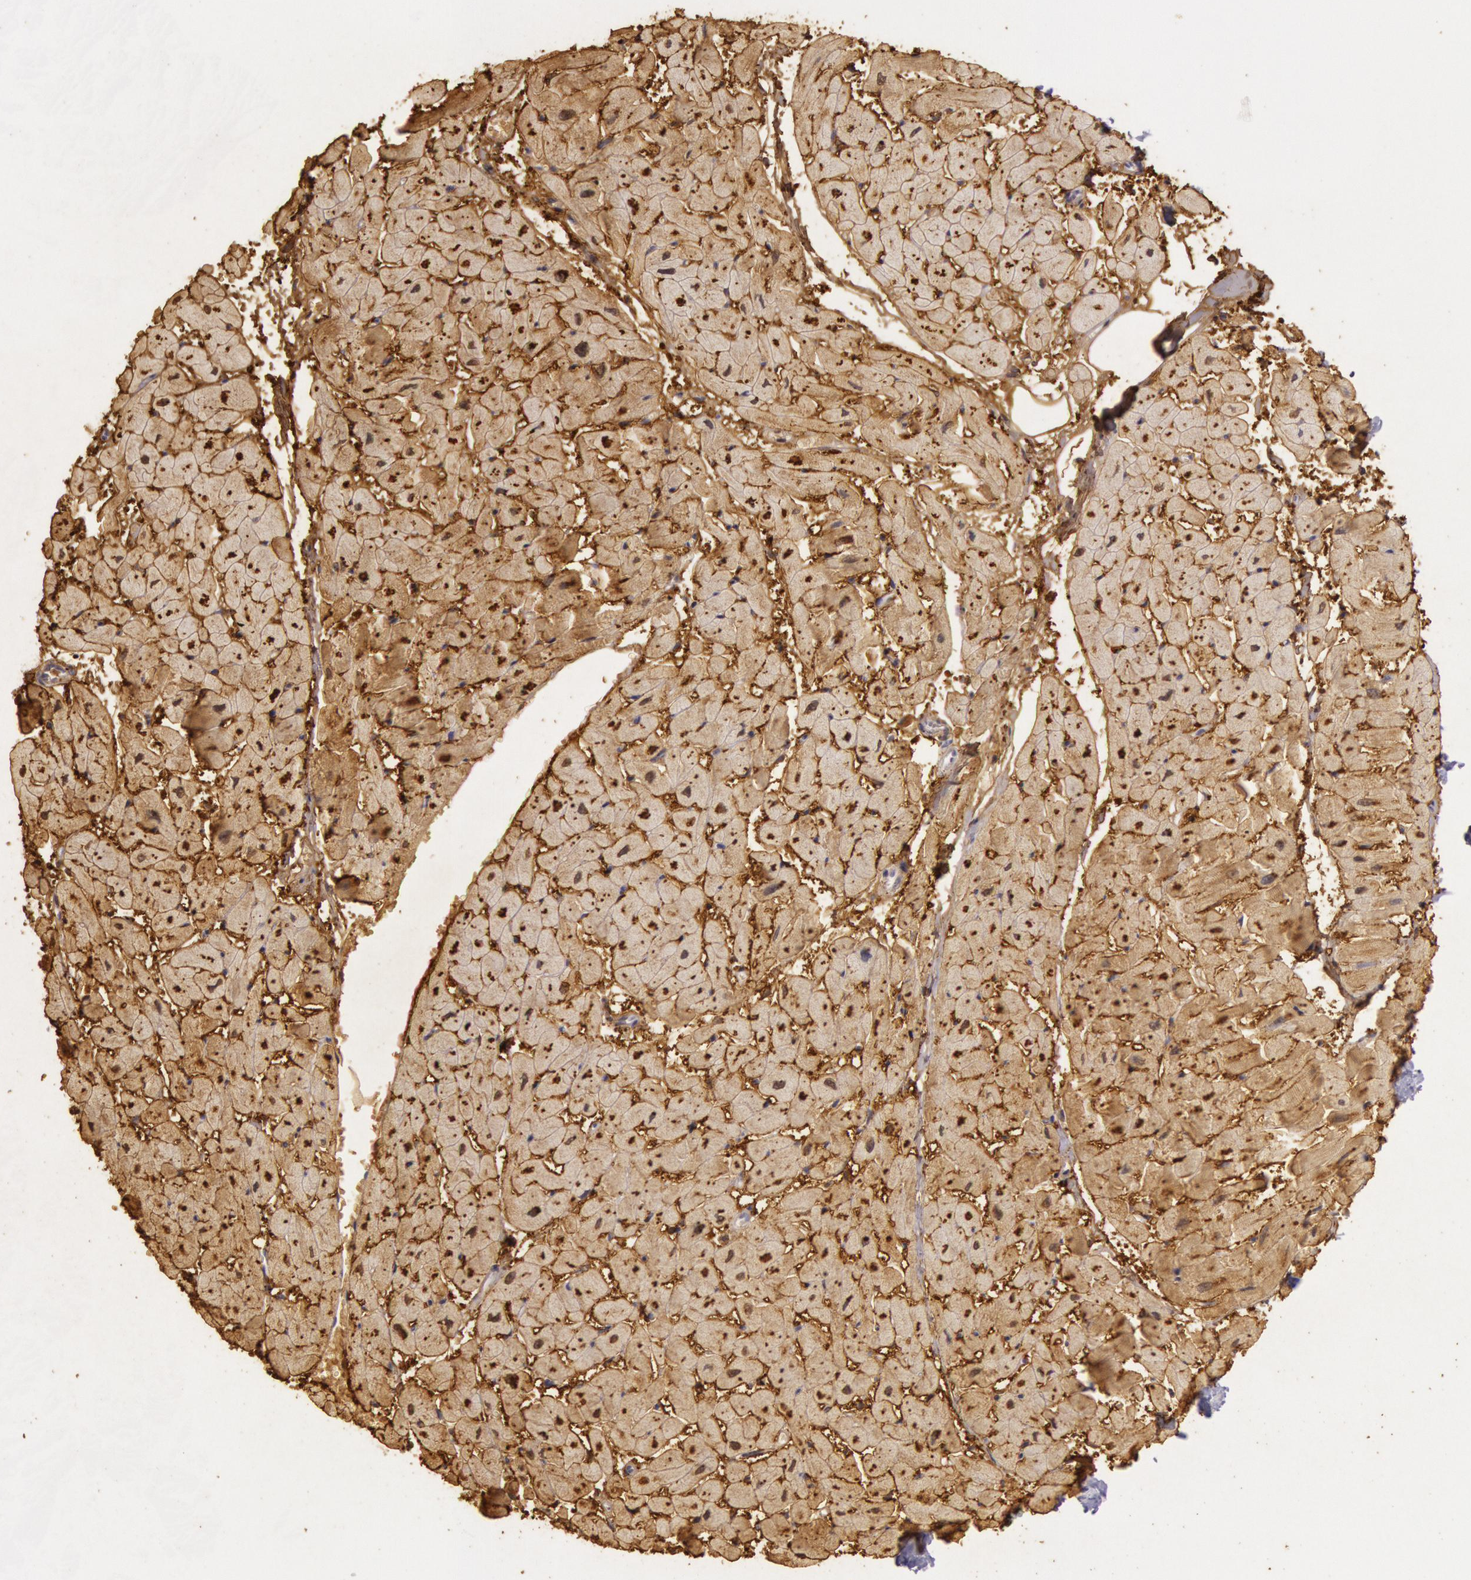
{"staining": {"intensity": "moderate", "quantity": ">75%", "location": "cytoplasmic/membranous"}, "tissue": "heart muscle", "cell_type": "Cardiomyocytes", "image_type": "normal", "snomed": [{"axis": "morphology", "description": "Normal tissue, NOS"}, {"axis": "topography", "description": "Heart"}], "caption": "Protein staining reveals moderate cytoplasmic/membranous positivity in approximately >75% of cardiomyocytes in benign heart muscle. (DAB IHC with brightfield microscopy, high magnification).", "gene": "CKB", "patient": {"sex": "female", "age": 19}}